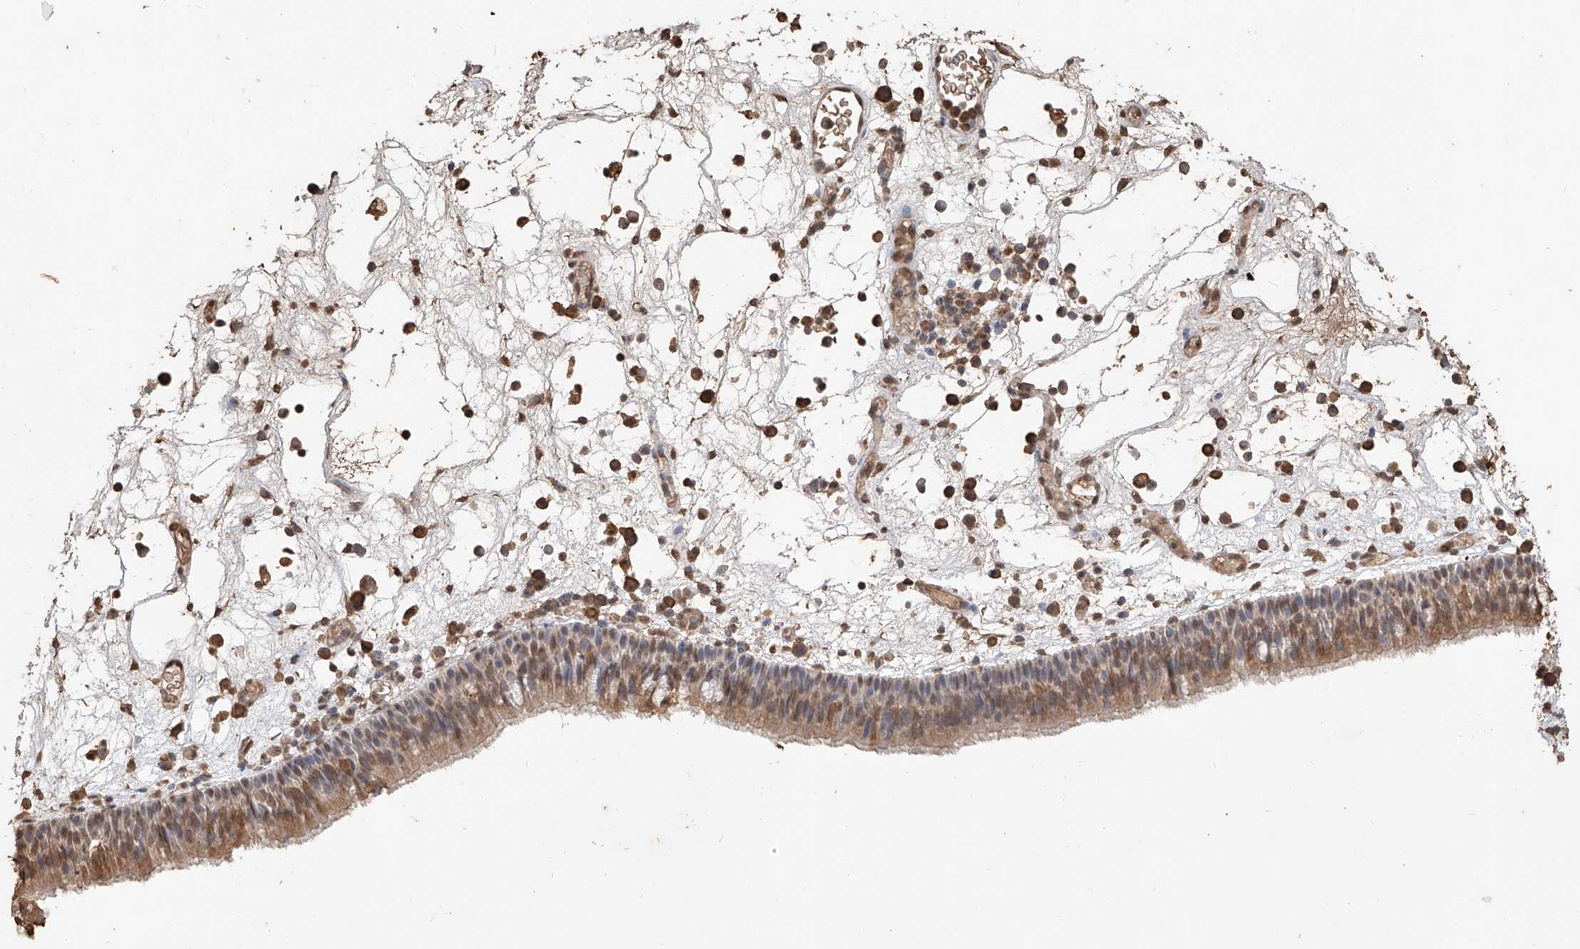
{"staining": {"intensity": "moderate", "quantity": "25%-75%", "location": "cytoplasmic/membranous"}, "tissue": "nasopharynx", "cell_type": "Respiratory epithelial cells", "image_type": "normal", "snomed": [{"axis": "morphology", "description": "Normal tissue, NOS"}, {"axis": "morphology", "description": "Inflammation, NOS"}, {"axis": "morphology", "description": "Malignant melanoma, Metastatic site"}, {"axis": "topography", "description": "Nasopharynx"}], "caption": "A high-resolution micrograph shows immunohistochemistry staining of unremarkable nasopharynx, which reveals moderate cytoplasmic/membranous positivity in about 25%-75% of respiratory epithelial cells. (Stains: DAB in brown, nuclei in blue, Microscopy: brightfield microscopy at high magnification).", "gene": "ELOVL1", "patient": {"sex": "male", "age": 70}}